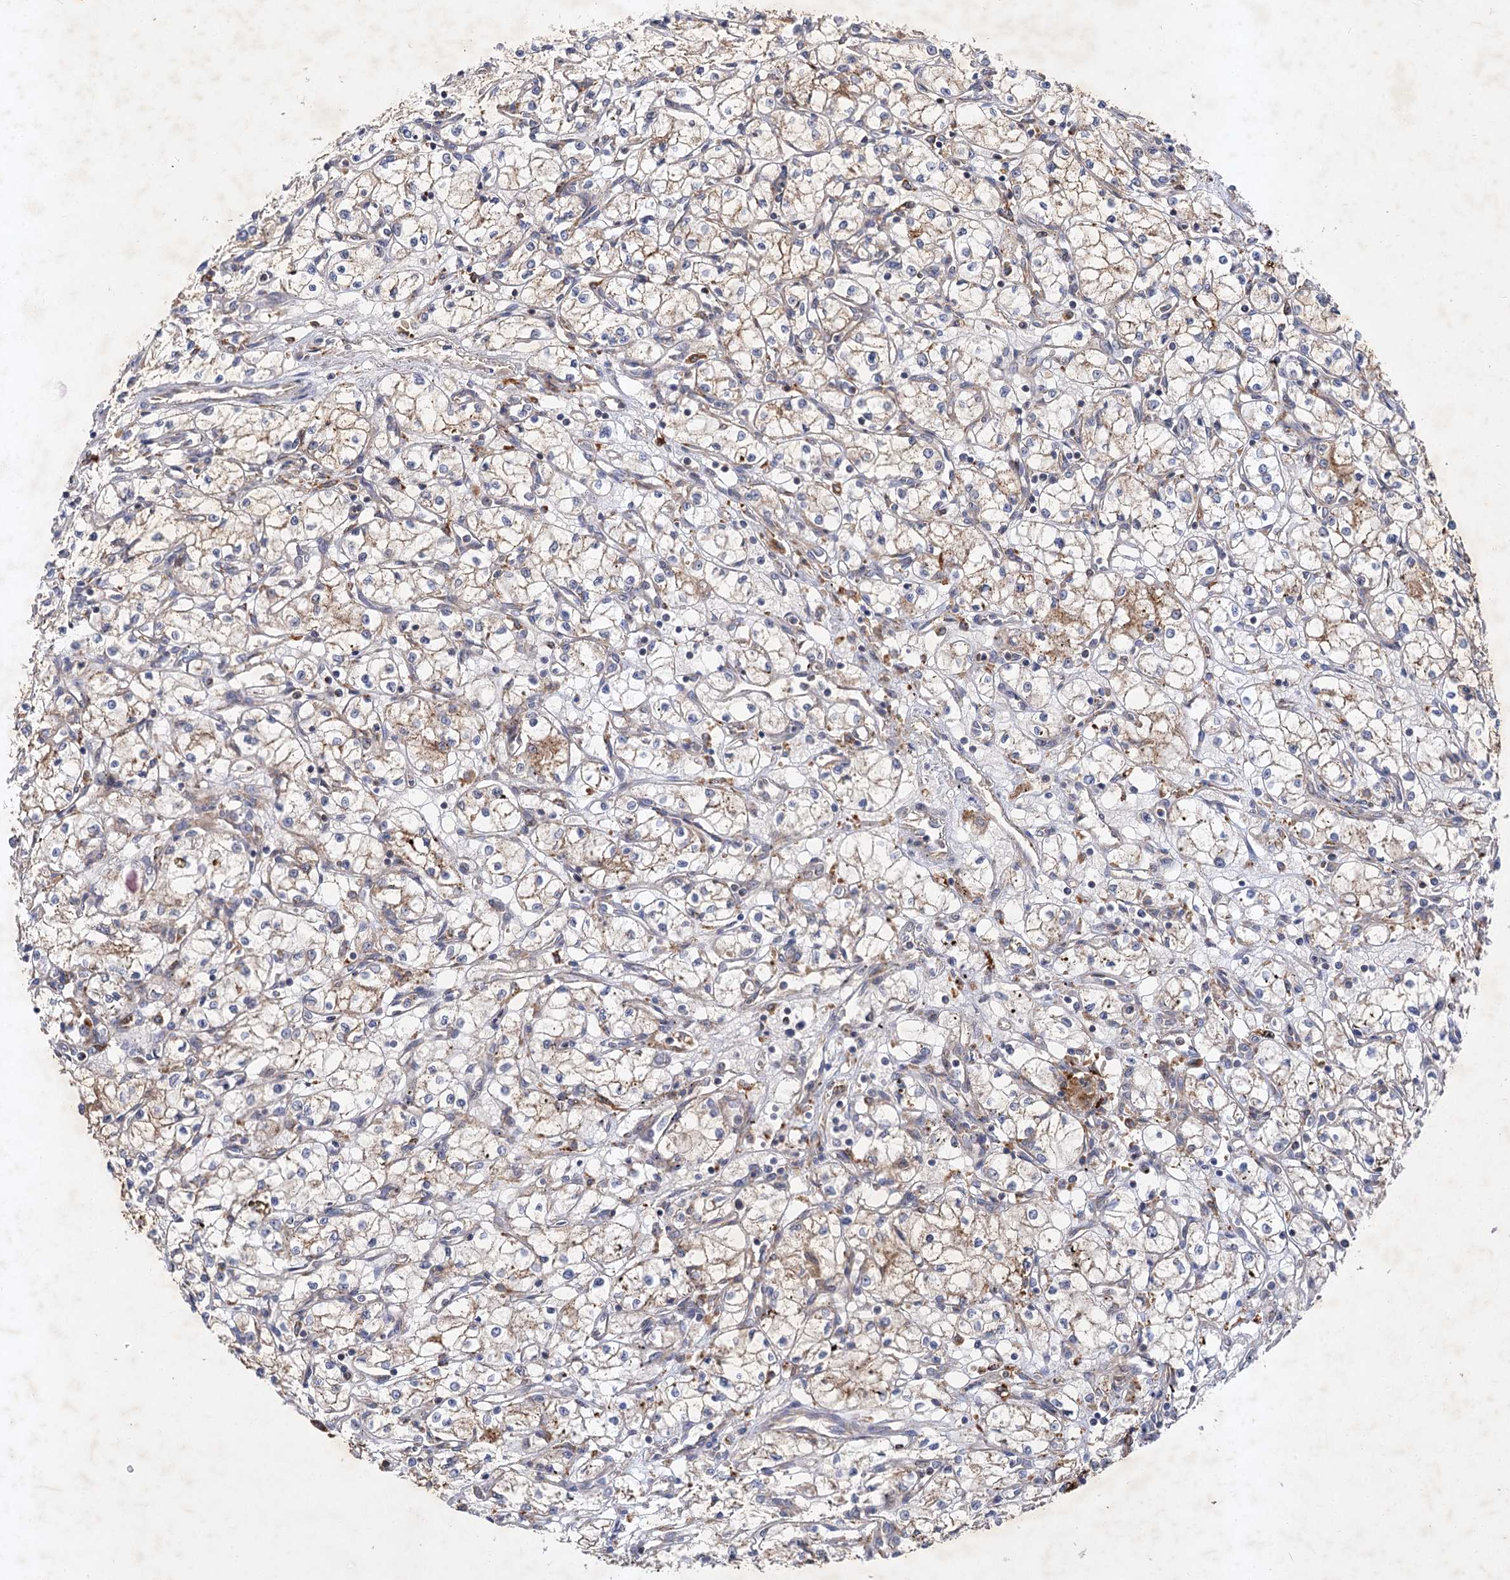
{"staining": {"intensity": "weak", "quantity": "<25%", "location": "cytoplasmic/membranous"}, "tissue": "renal cancer", "cell_type": "Tumor cells", "image_type": "cancer", "snomed": [{"axis": "morphology", "description": "Adenocarcinoma, NOS"}, {"axis": "topography", "description": "Kidney"}], "caption": "This image is of renal cancer stained with immunohistochemistry (IHC) to label a protein in brown with the nuclei are counter-stained blue. There is no positivity in tumor cells.", "gene": "PATL1", "patient": {"sex": "male", "age": 59}}